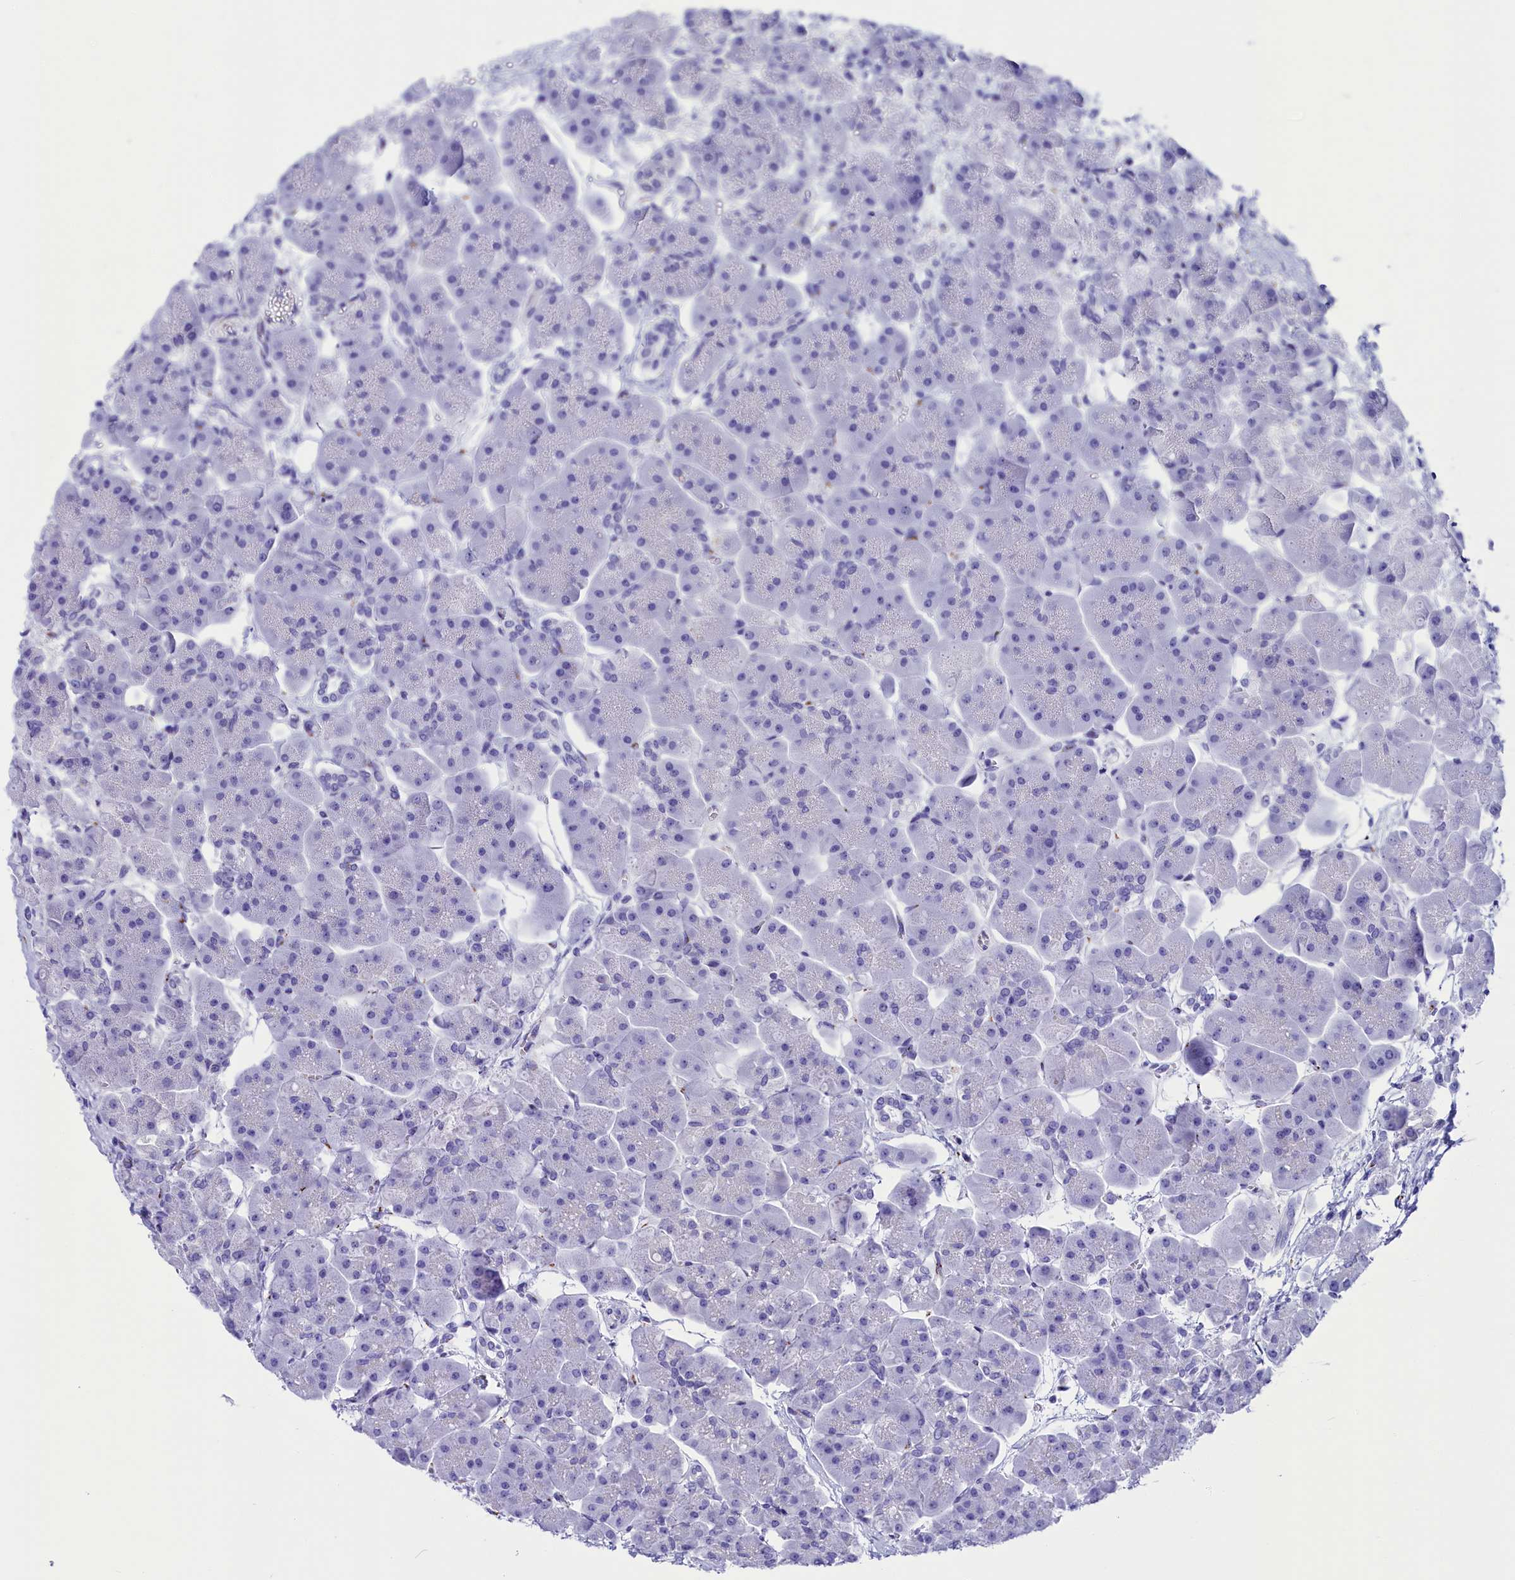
{"staining": {"intensity": "negative", "quantity": "none", "location": "none"}, "tissue": "pancreas", "cell_type": "Exocrine glandular cells", "image_type": "normal", "snomed": [{"axis": "morphology", "description": "Normal tissue, NOS"}, {"axis": "topography", "description": "Pancreas"}], "caption": "Immunohistochemistry (IHC) of benign pancreas demonstrates no staining in exocrine glandular cells. (Immunohistochemistry, brightfield microscopy, high magnification).", "gene": "AP3B2", "patient": {"sex": "male", "age": 66}}